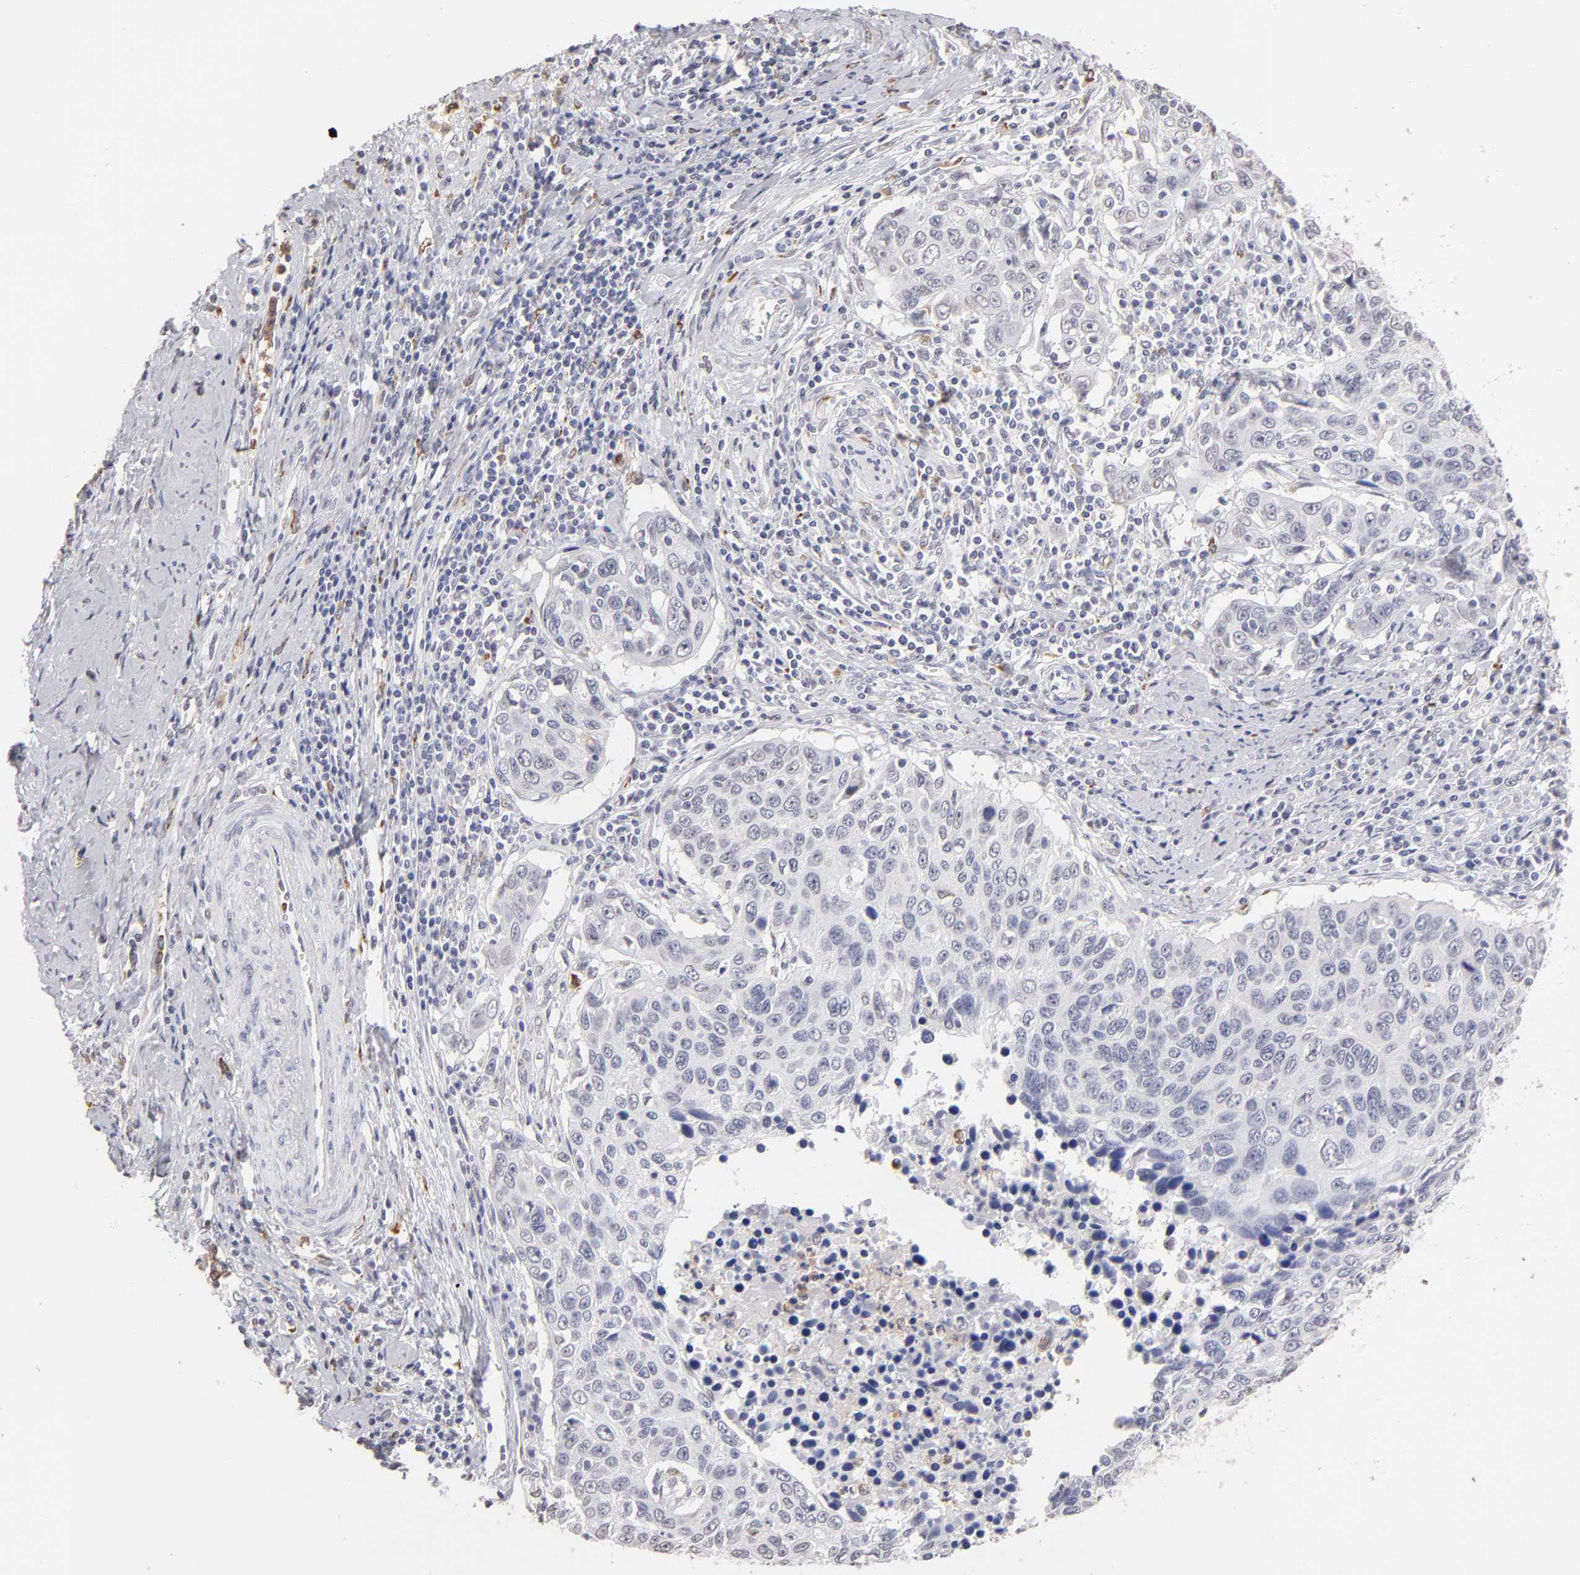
{"staining": {"intensity": "negative", "quantity": "none", "location": "none"}, "tissue": "cervical cancer", "cell_type": "Tumor cells", "image_type": "cancer", "snomed": [{"axis": "morphology", "description": "Squamous cell carcinoma, NOS"}, {"axis": "topography", "description": "Cervix"}], "caption": "Human cervical squamous cell carcinoma stained for a protein using immunohistochemistry exhibits no expression in tumor cells.", "gene": "MGAM", "patient": {"sex": "female", "age": 53}}